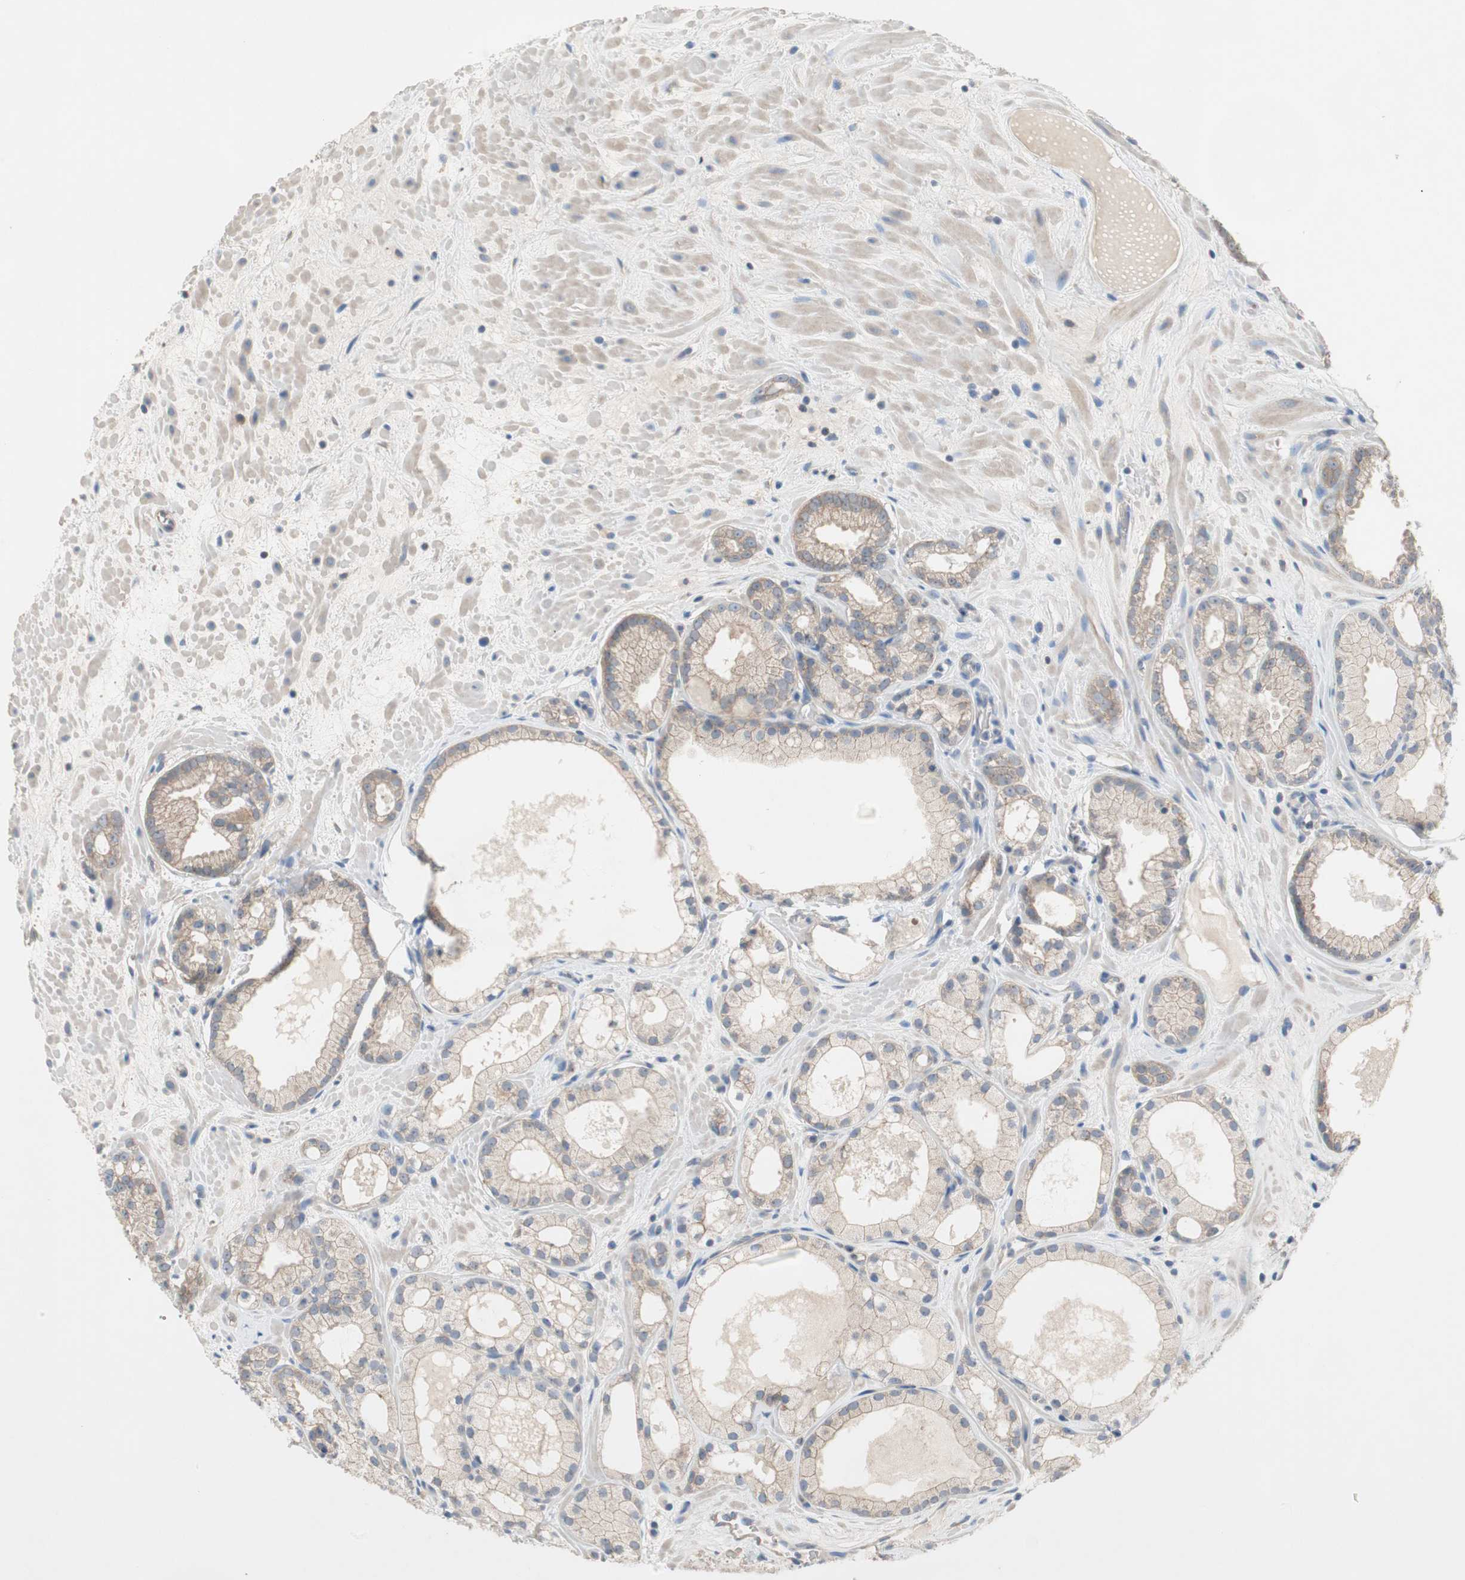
{"staining": {"intensity": "weak", "quantity": "25%-75%", "location": "cytoplasmic/membranous"}, "tissue": "prostate cancer", "cell_type": "Tumor cells", "image_type": "cancer", "snomed": [{"axis": "morphology", "description": "Adenocarcinoma, Low grade"}, {"axis": "topography", "description": "Prostate"}], "caption": "Immunohistochemistry (IHC) of adenocarcinoma (low-grade) (prostate) exhibits low levels of weak cytoplasmic/membranous positivity in about 25%-75% of tumor cells.", "gene": "GLUL", "patient": {"sex": "male", "age": 57}}